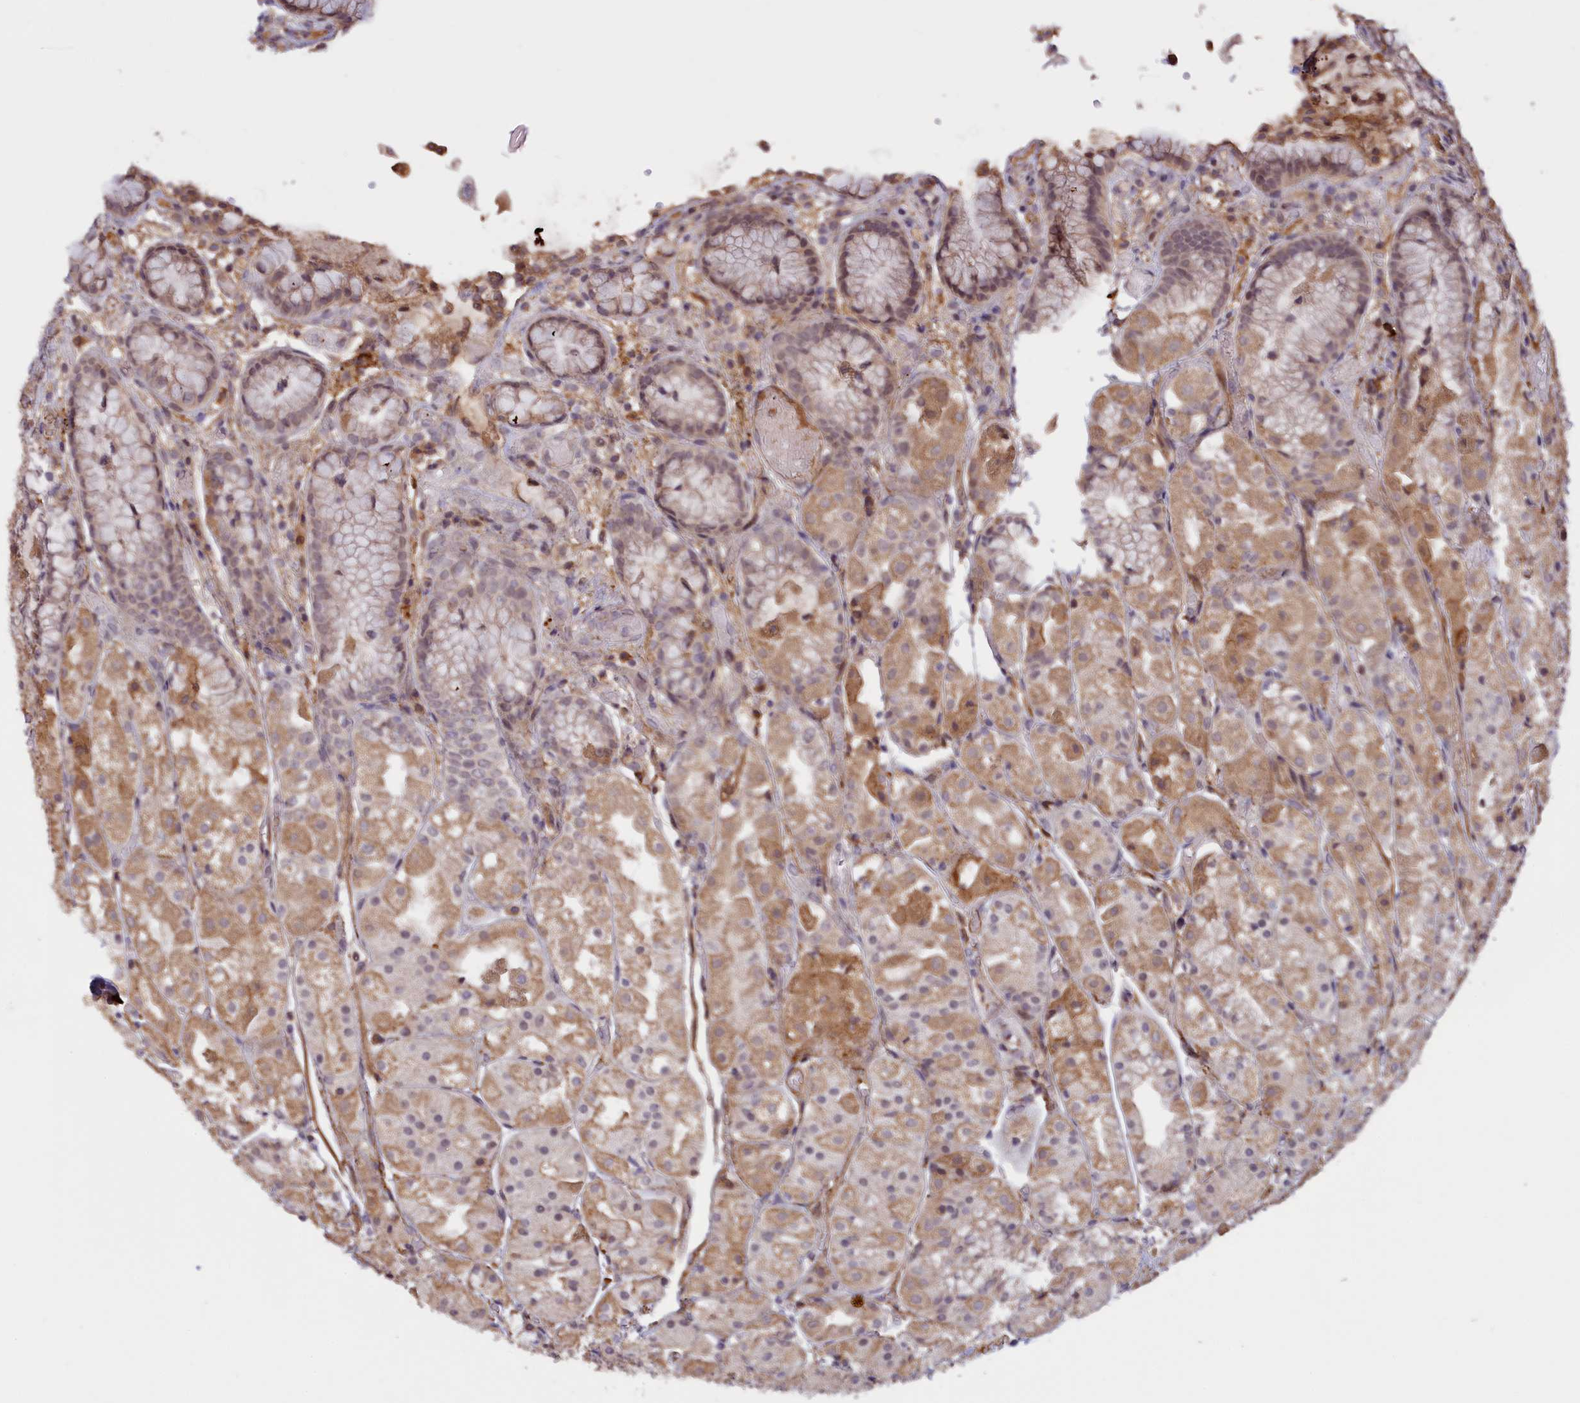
{"staining": {"intensity": "moderate", "quantity": "25%-75%", "location": "cytoplasmic/membranous,nuclear"}, "tissue": "stomach", "cell_type": "Glandular cells", "image_type": "normal", "snomed": [{"axis": "morphology", "description": "Normal tissue, NOS"}, {"axis": "topography", "description": "Stomach, upper"}], "caption": "Immunohistochemical staining of unremarkable human stomach exhibits 25%-75% levels of moderate cytoplasmic/membranous,nuclear protein expression in approximately 25%-75% of glandular cells. The staining is performed using DAB (3,3'-diaminobenzidine) brown chromogen to label protein expression. The nuclei are counter-stained blue using hematoxylin.", "gene": "RRAD", "patient": {"sex": "male", "age": 72}}